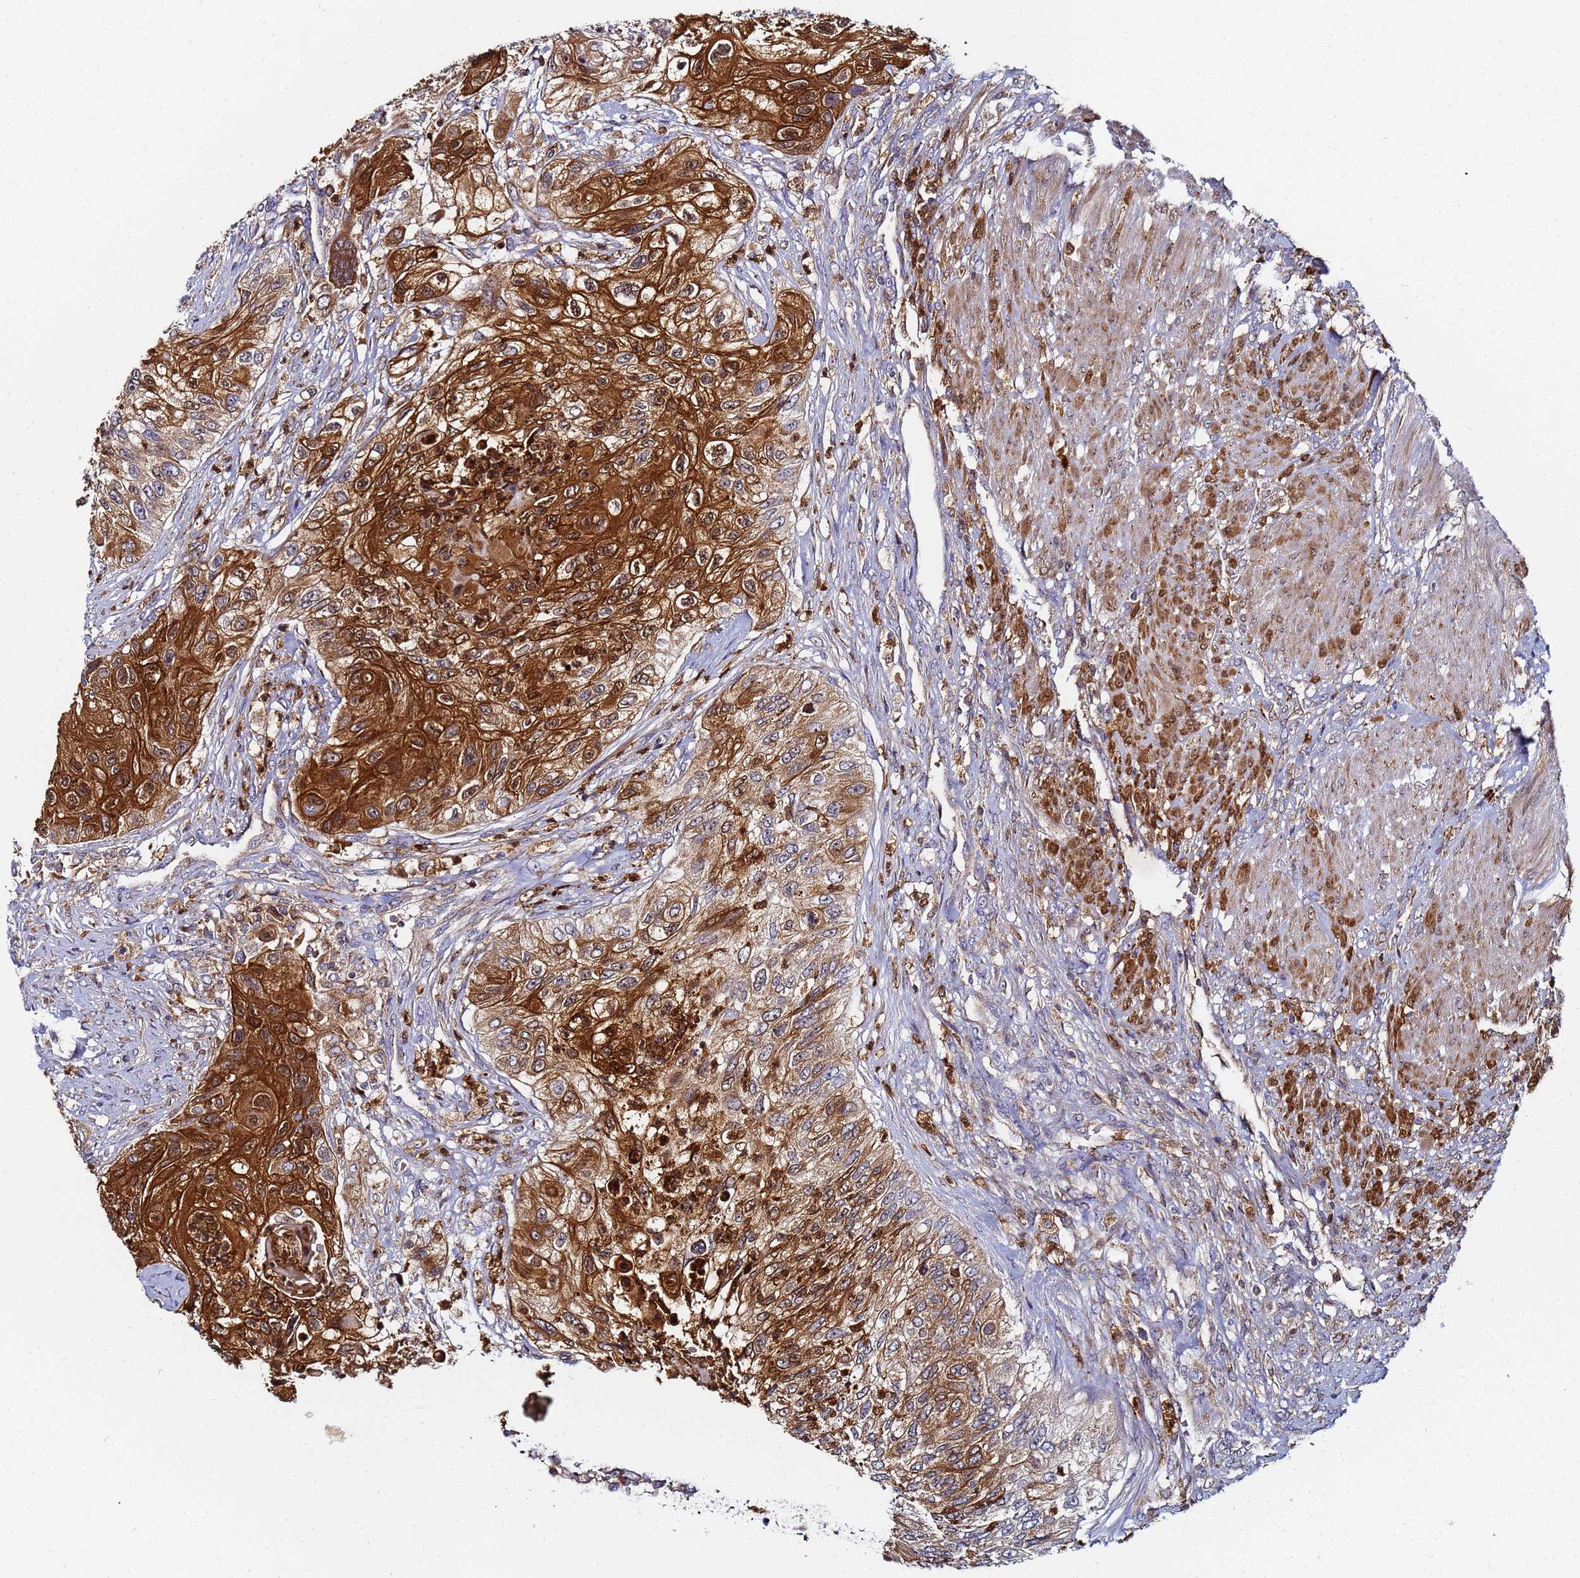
{"staining": {"intensity": "strong", "quantity": ">75%", "location": "cytoplasmic/membranous,nuclear"}, "tissue": "urothelial cancer", "cell_type": "Tumor cells", "image_type": "cancer", "snomed": [{"axis": "morphology", "description": "Urothelial carcinoma, High grade"}, {"axis": "topography", "description": "Urinary bladder"}], "caption": "Immunohistochemistry image of neoplastic tissue: human urothelial cancer stained using IHC demonstrates high levels of strong protein expression localized specifically in the cytoplasmic/membranous and nuclear of tumor cells, appearing as a cytoplasmic/membranous and nuclear brown color.", "gene": "CCDC127", "patient": {"sex": "female", "age": 60}}